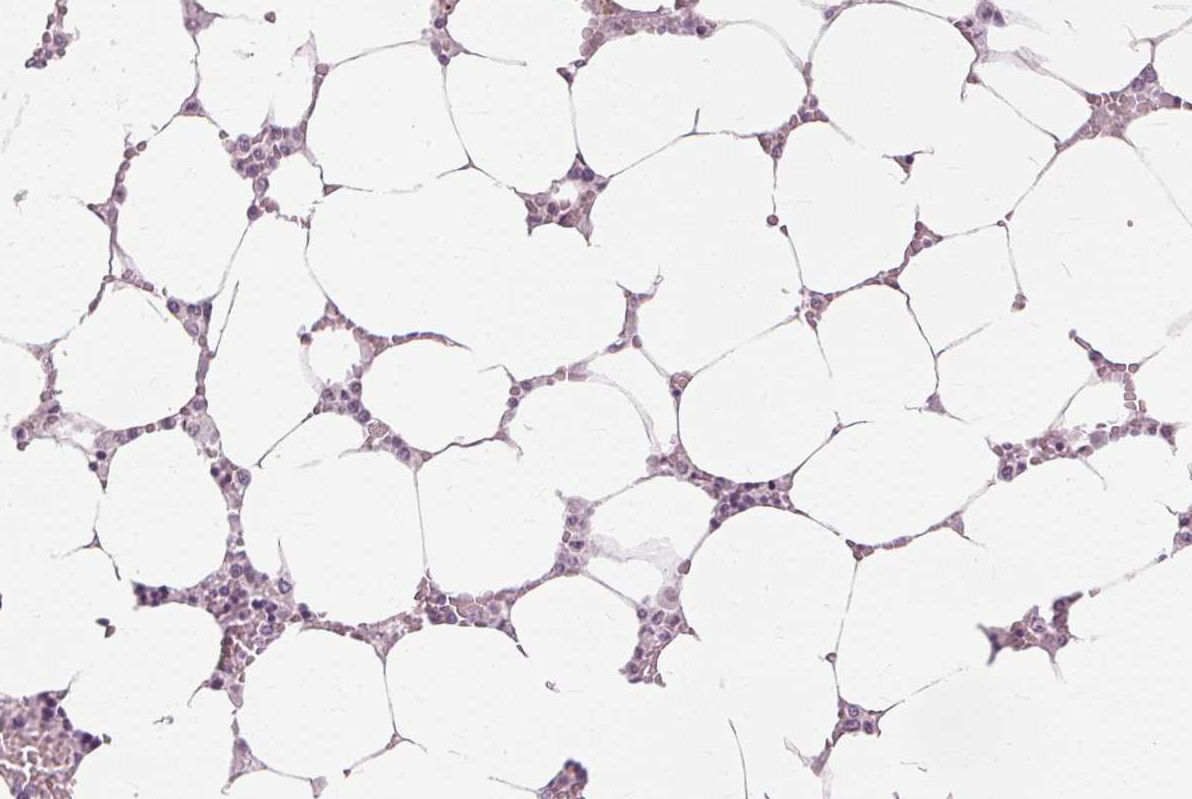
{"staining": {"intensity": "negative", "quantity": "none", "location": "none"}, "tissue": "bone marrow", "cell_type": "Hematopoietic cells", "image_type": "normal", "snomed": [{"axis": "morphology", "description": "Normal tissue, NOS"}, {"axis": "topography", "description": "Bone marrow"}], "caption": "Immunohistochemistry (IHC) histopathology image of normal human bone marrow stained for a protein (brown), which demonstrates no expression in hematopoietic cells.", "gene": "SFTPD", "patient": {"sex": "male", "age": 64}}